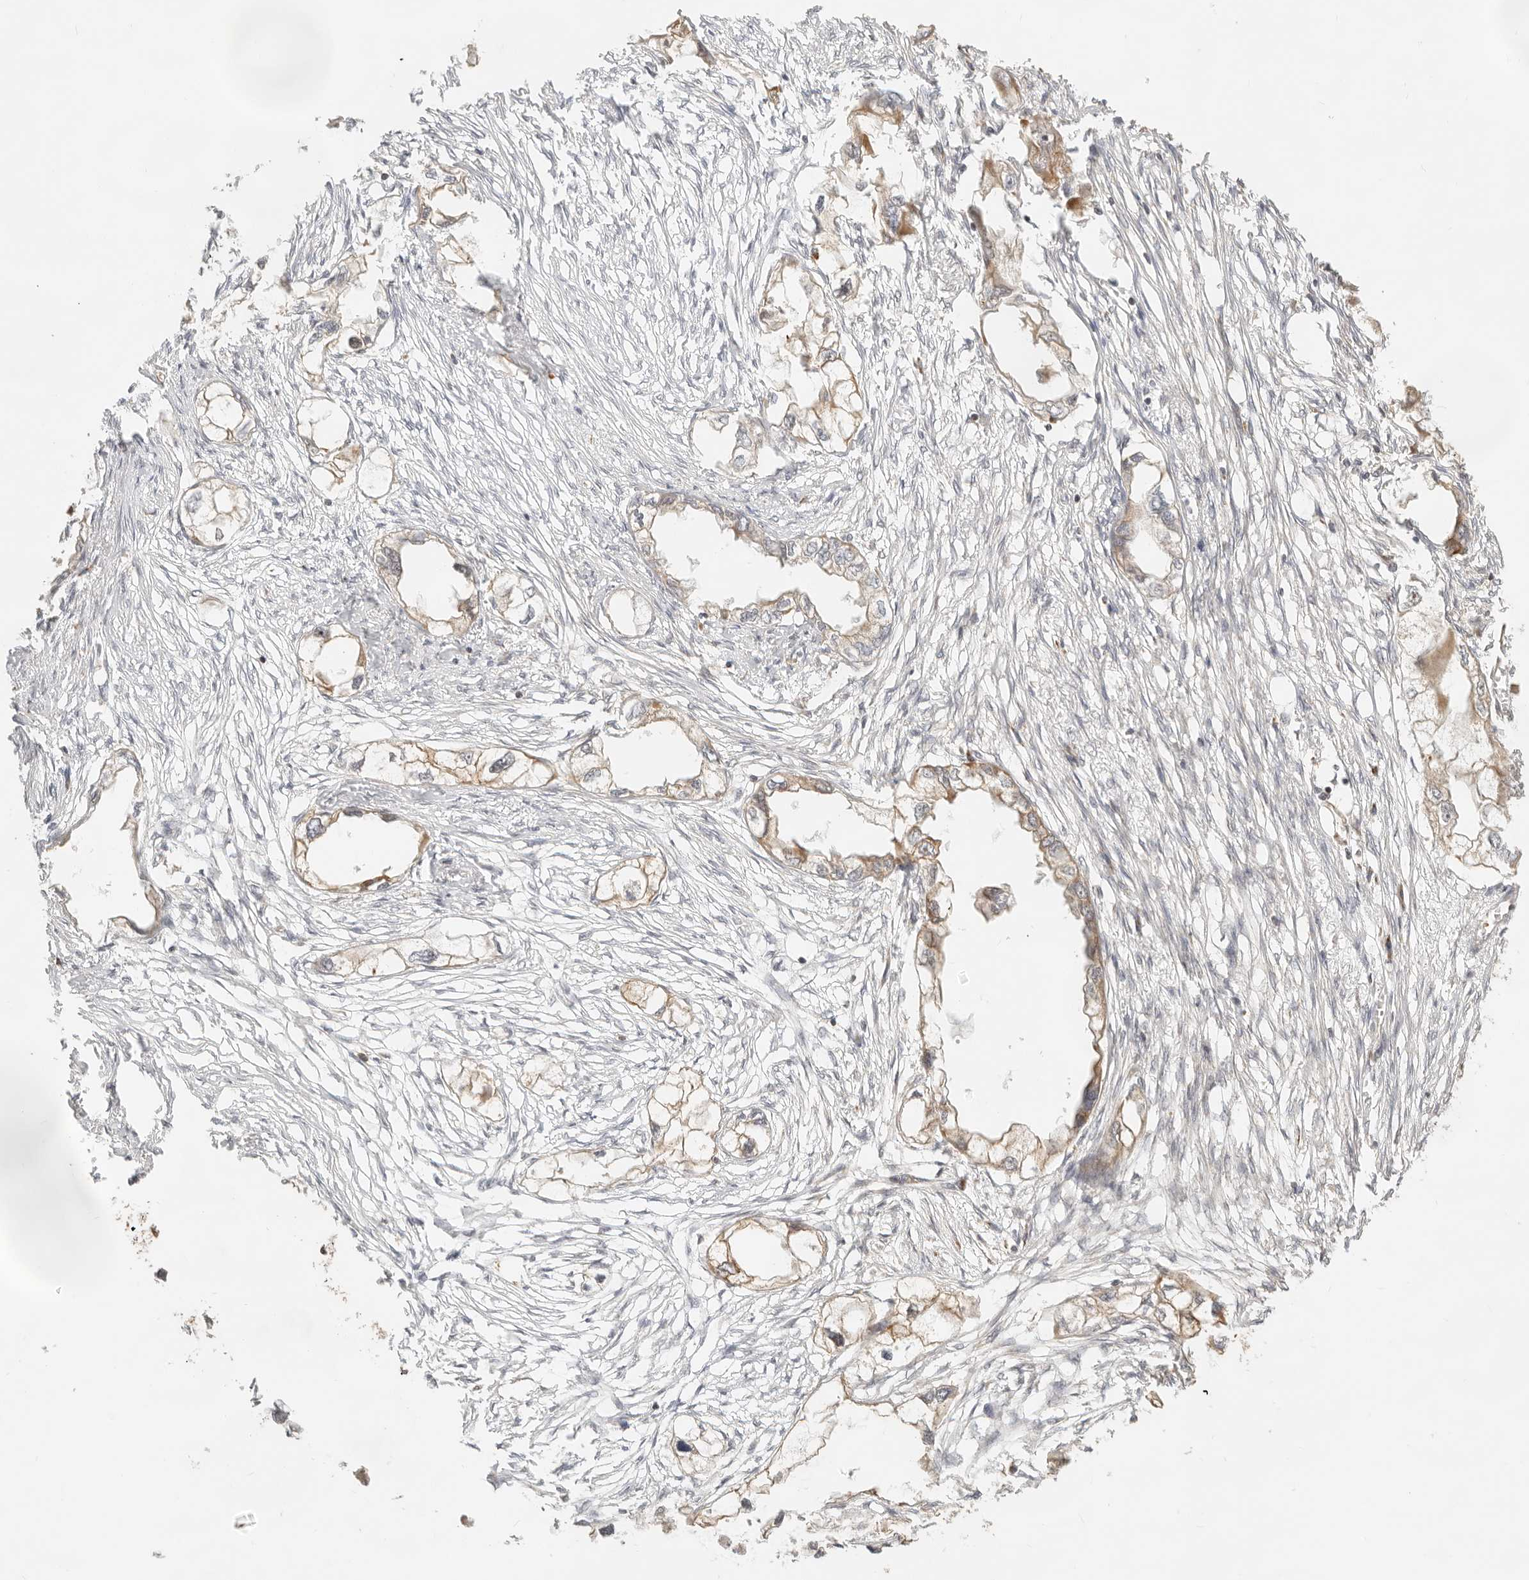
{"staining": {"intensity": "weak", "quantity": ">75%", "location": "cytoplasmic/membranous"}, "tissue": "endometrial cancer", "cell_type": "Tumor cells", "image_type": "cancer", "snomed": [{"axis": "morphology", "description": "Adenocarcinoma, NOS"}, {"axis": "morphology", "description": "Adenocarcinoma, metastatic, NOS"}, {"axis": "topography", "description": "Adipose tissue"}, {"axis": "topography", "description": "Endometrium"}], "caption": "Adenocarcinoma (endometrial) tissue displays weak cytoplasmic/membranous staining in approximately >75% of tumor cells, visualized by immunohistochemistry.", "gene": "BAALC", "patient": {"sex": "female", "age": 67}}